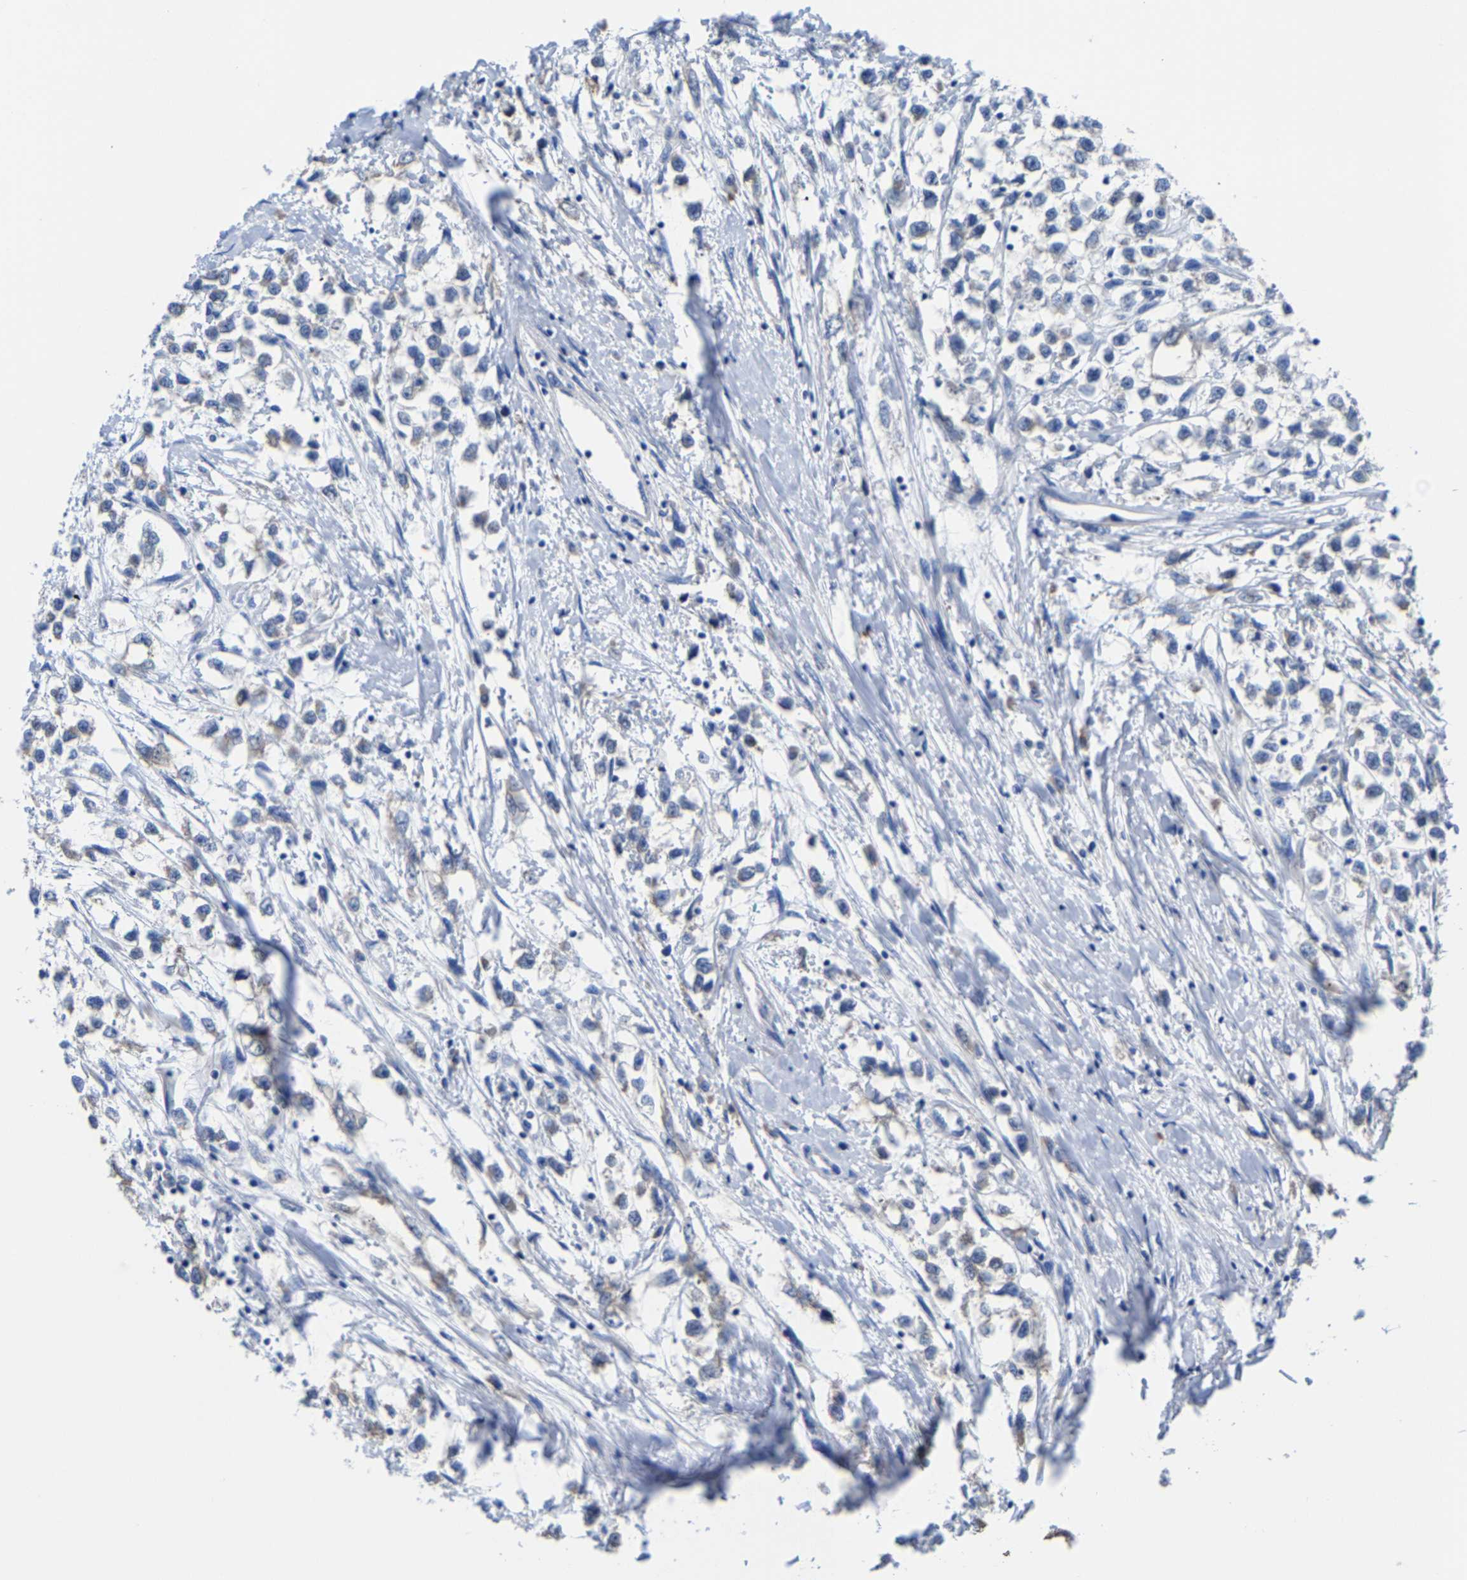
{"staining": {"intensity": "negative", "quantity": "none", "location": "none"}, "tissue": "testis cancer", "cell_type": "Tumor cells", "image_type": "cancer", "snomed": [{"axis": "morphology", "description": "Seminoma, NOS"}, {"axis": "morphology", "description": "Carcinoma, Embryonal, NOS"}, {"axis": "topography", "description": "Testis"}], "caption": "Image shows no significant protein positivity in tumor cells of testis cancer (seminoma).", "gene": "SRPK2", "patient": {"sex": "male", "age": 51}}